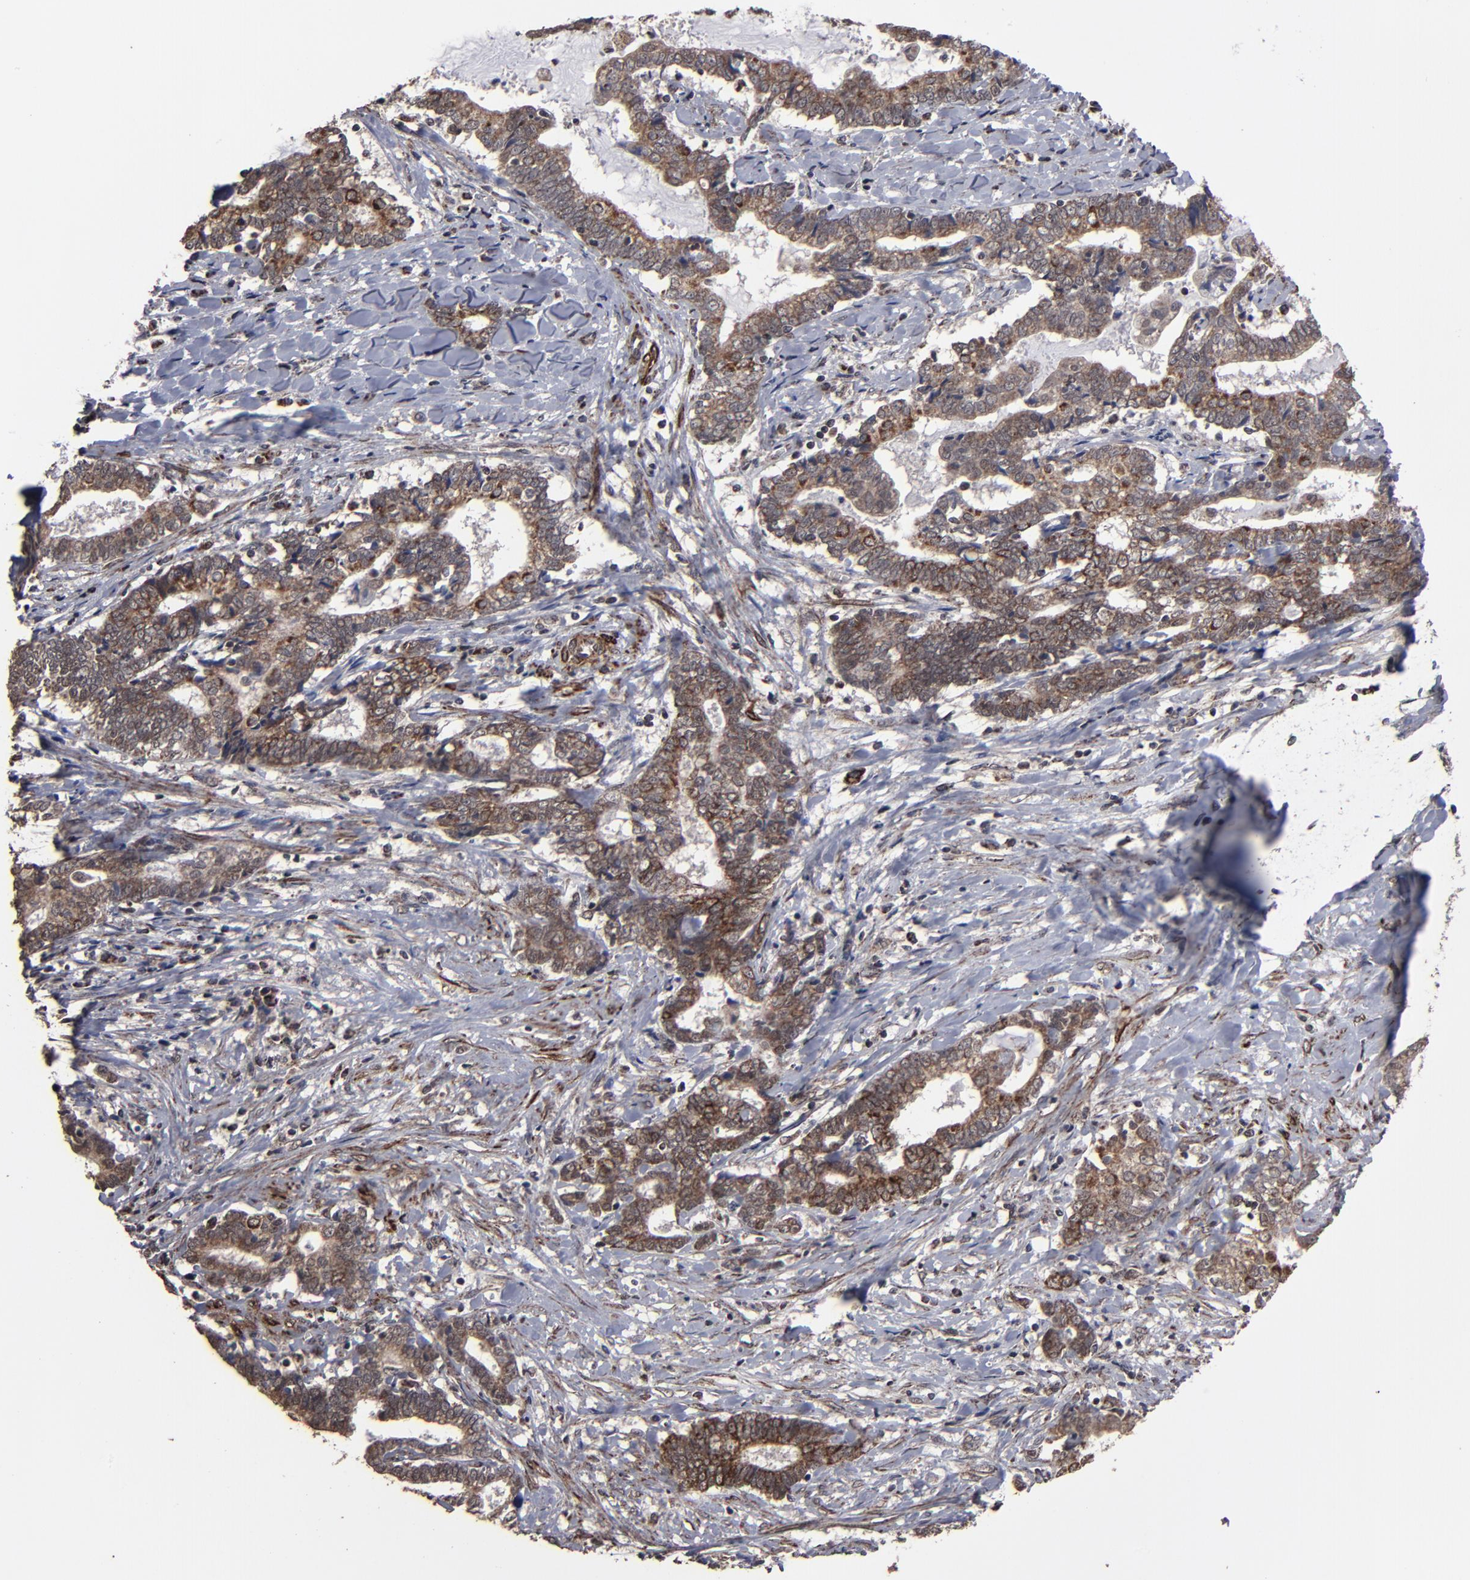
{"staining": {"intensity": "moderate", "quantity": ">75%", "location": "cytoplasmic/membranous"}, "tissue": "liver cancer", "cell_type": "Tumor cells", "image_type": "cancer", "snomed": [{"axis": "morphology", "description": "Cholangiocarcinoma"}, {"axis": "topography", "description": "Liver"}], "caption": "IHC micrograph of neoplastic tissue: human liver cholangiocarcinoma stained using immunohistochemistry exhibits medium levels of moderate protein expression localized specifically in the cytoplasmic/membranous of tumor cells, appearing as a cytoplasmic/membranous brown color.", "gene": "BNIP3", "patient": {"sex": "male", "age": 57}}